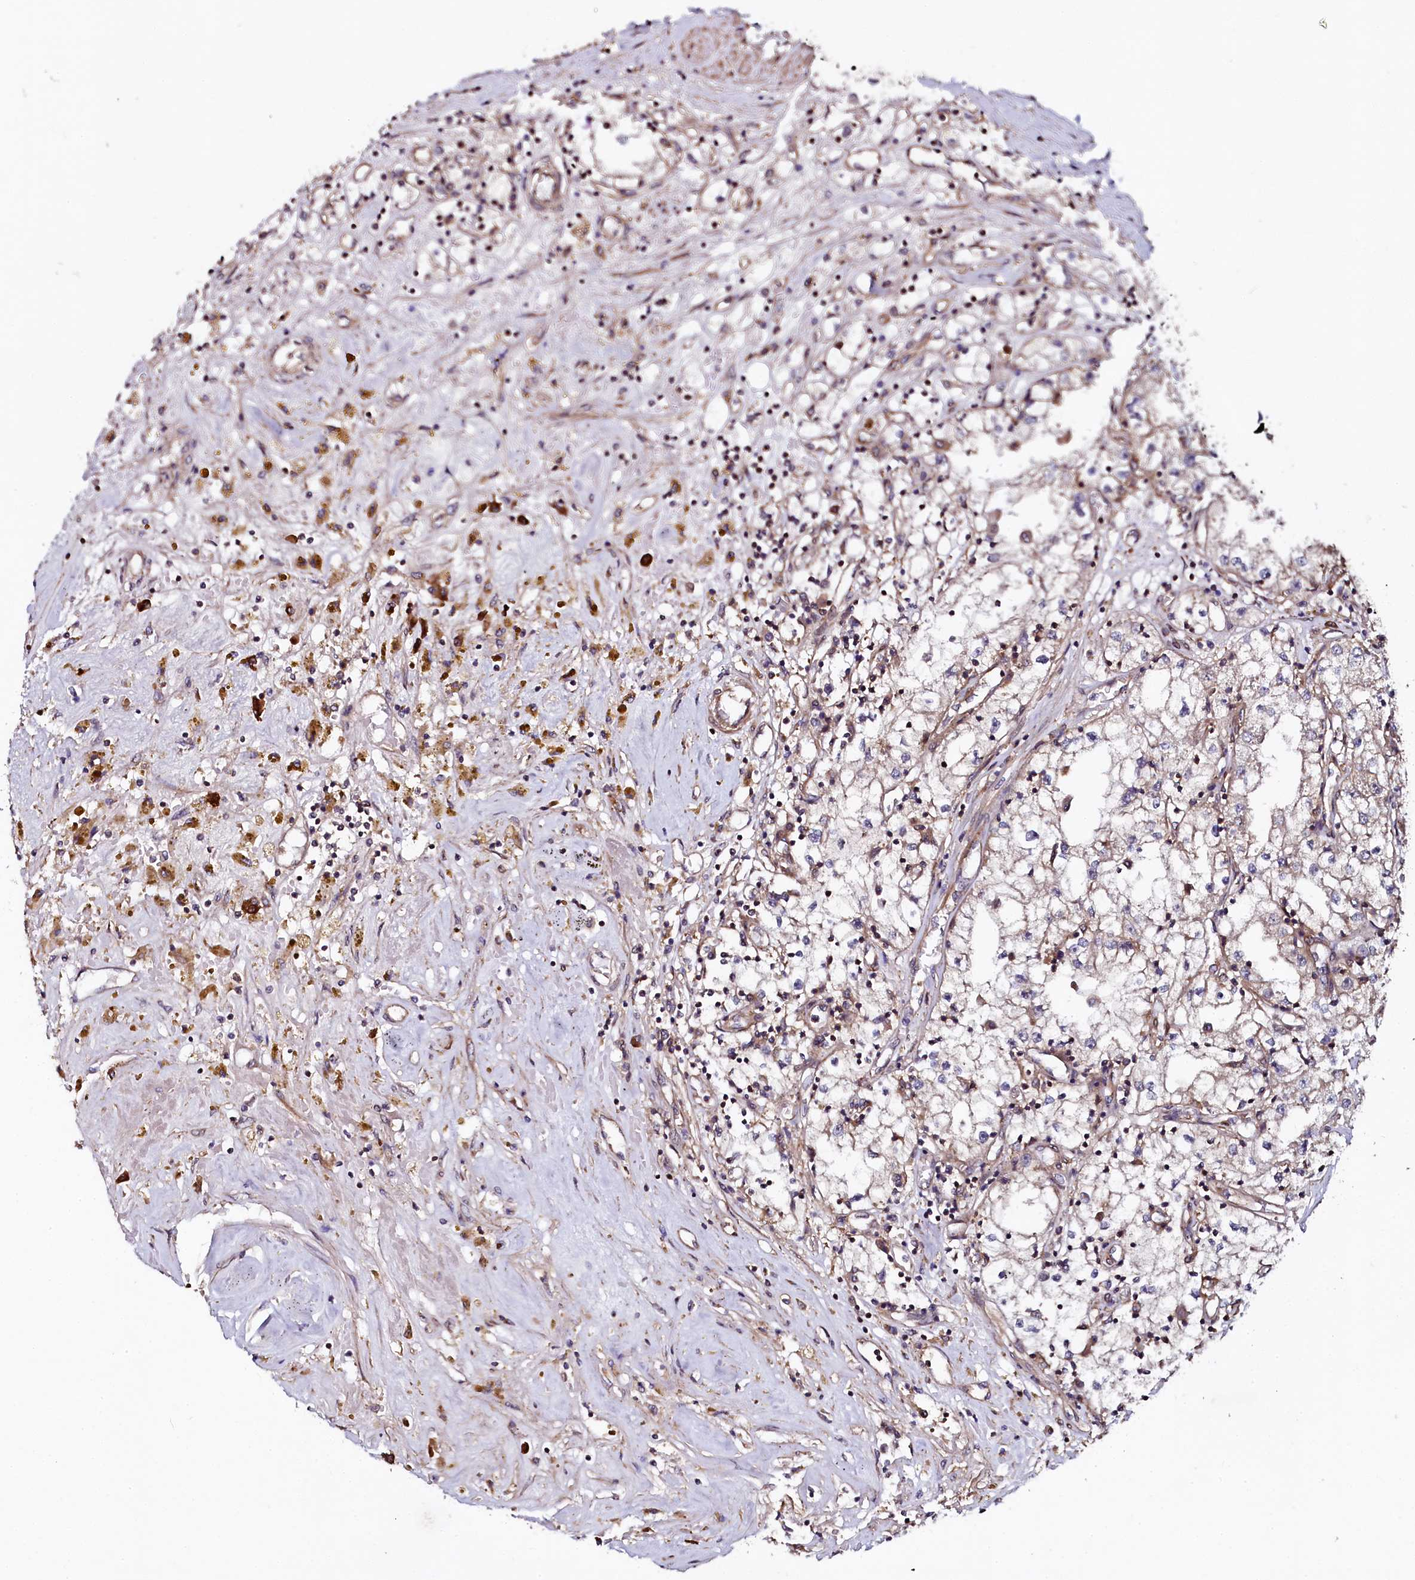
{"staining": {"intensity": "weak", "quantity": "25%-75%", "location": "cytoplasmic/membranous"}, "tissue": "renal cancer", "cell_type": "Tumor cells", "image_type": "cancer", "snomed": [{"axis": "morphology", "description": "Adenocarcinoma, NOS"}, {"axis": "topography", "description": "Kidney"}], "caption": "Renal adenocarcinoma tissue displays weak cytoplasmic/membranous expression in about 25%-75% of tumor cells Using DAB (3,3'-diaminobenzidine) (brown) and hematoxylin (blue) stains, captured at high magnification using brightfield microscopy.", "gene": "USPL1", "patient": {"sex": "male", "age": 56}}